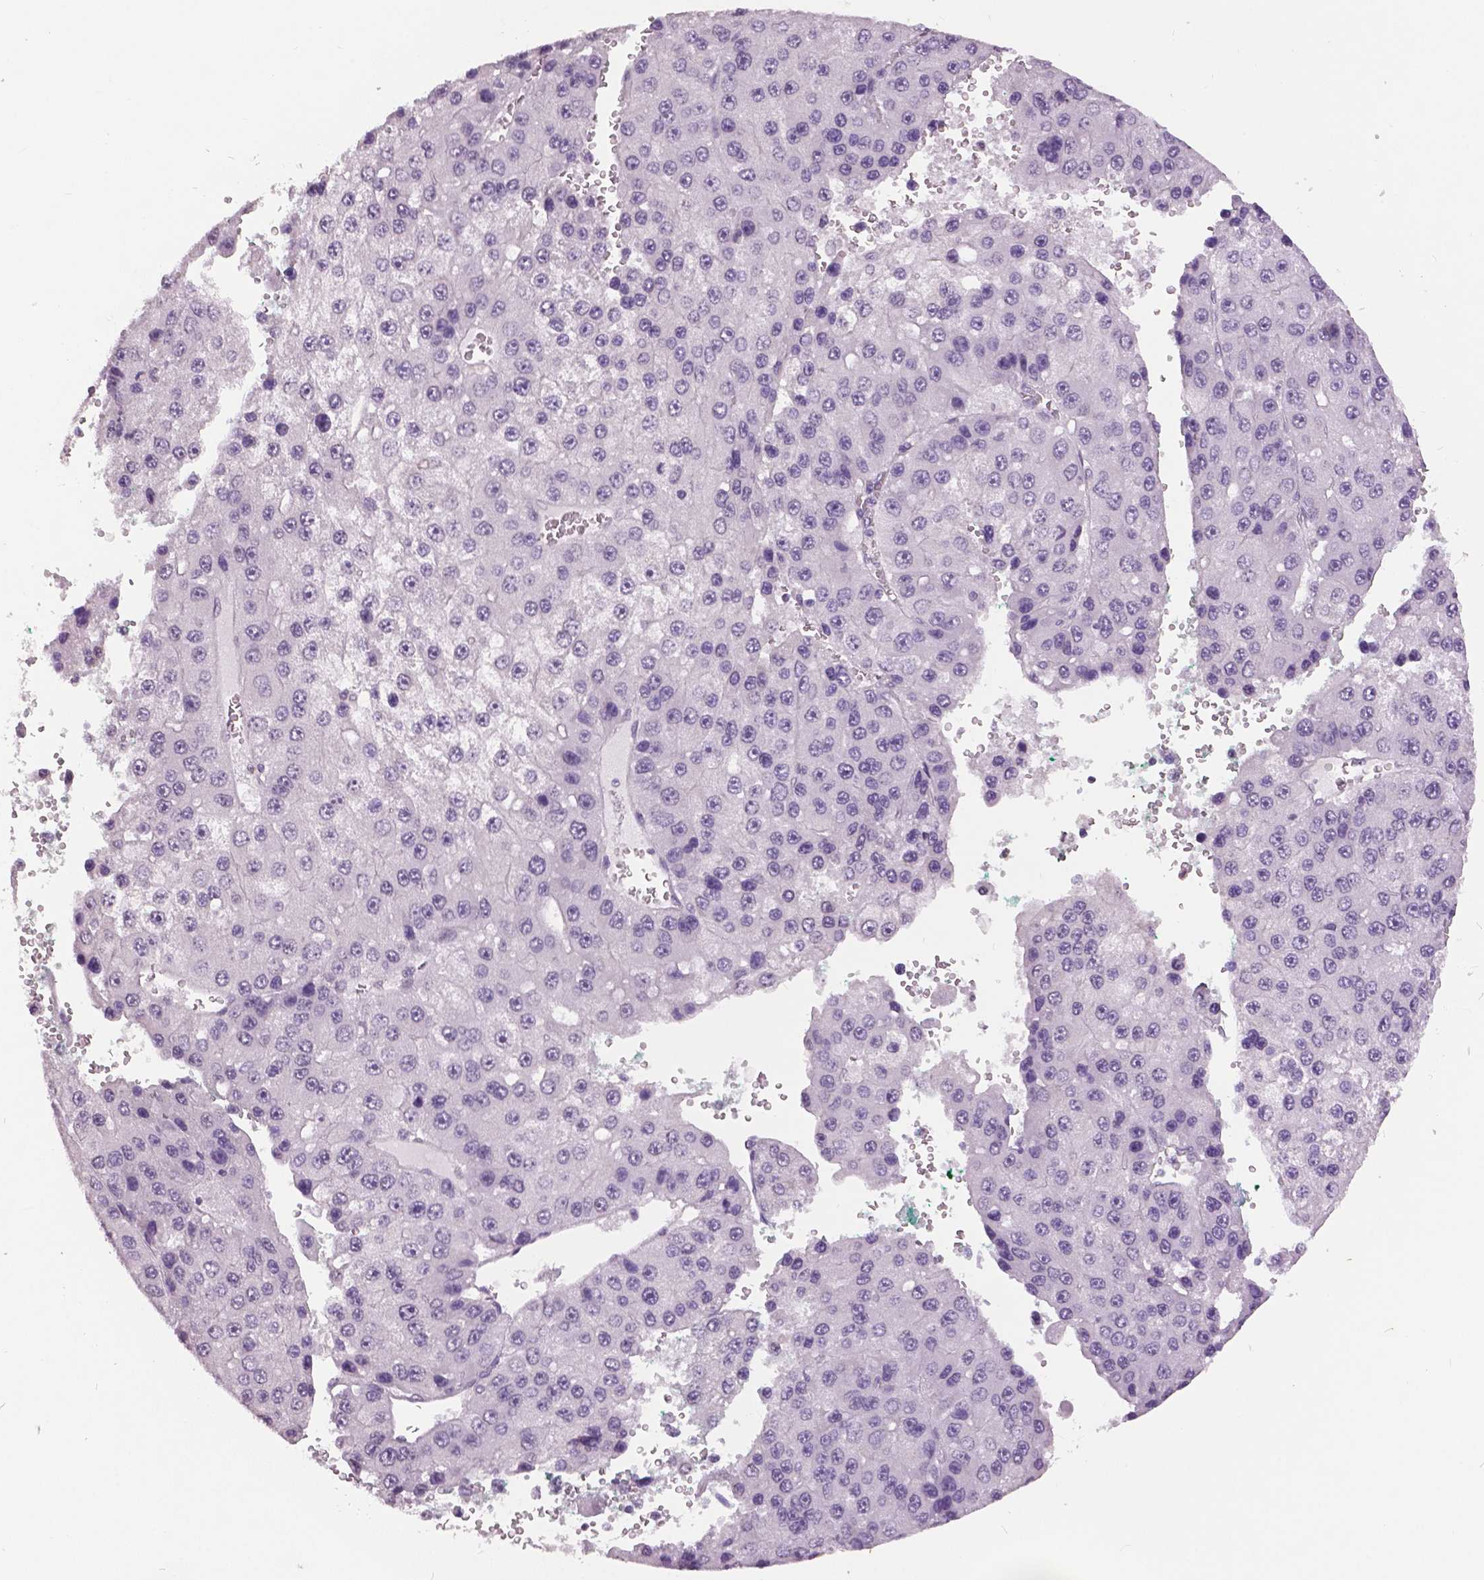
{"staining": {"intensity": "negative", "quantity": "none", "location": "none"}, "tissue": "liver cancer", "cell_type": "Tumor cells", "image_type": "cancer", "snomed": [{"axis": "morphology", "description": "Carcinoma, Hepatocellular, NOS"}, {"axis": "topography", "description": "Liver"}], "caption": "Immunohistochemical staining of liver hepatocellular carcinoma demonstrates no significant expression in tumor cells.", "gene": "GRIN2A", "patient": {"sex": "female", "age": 73}}